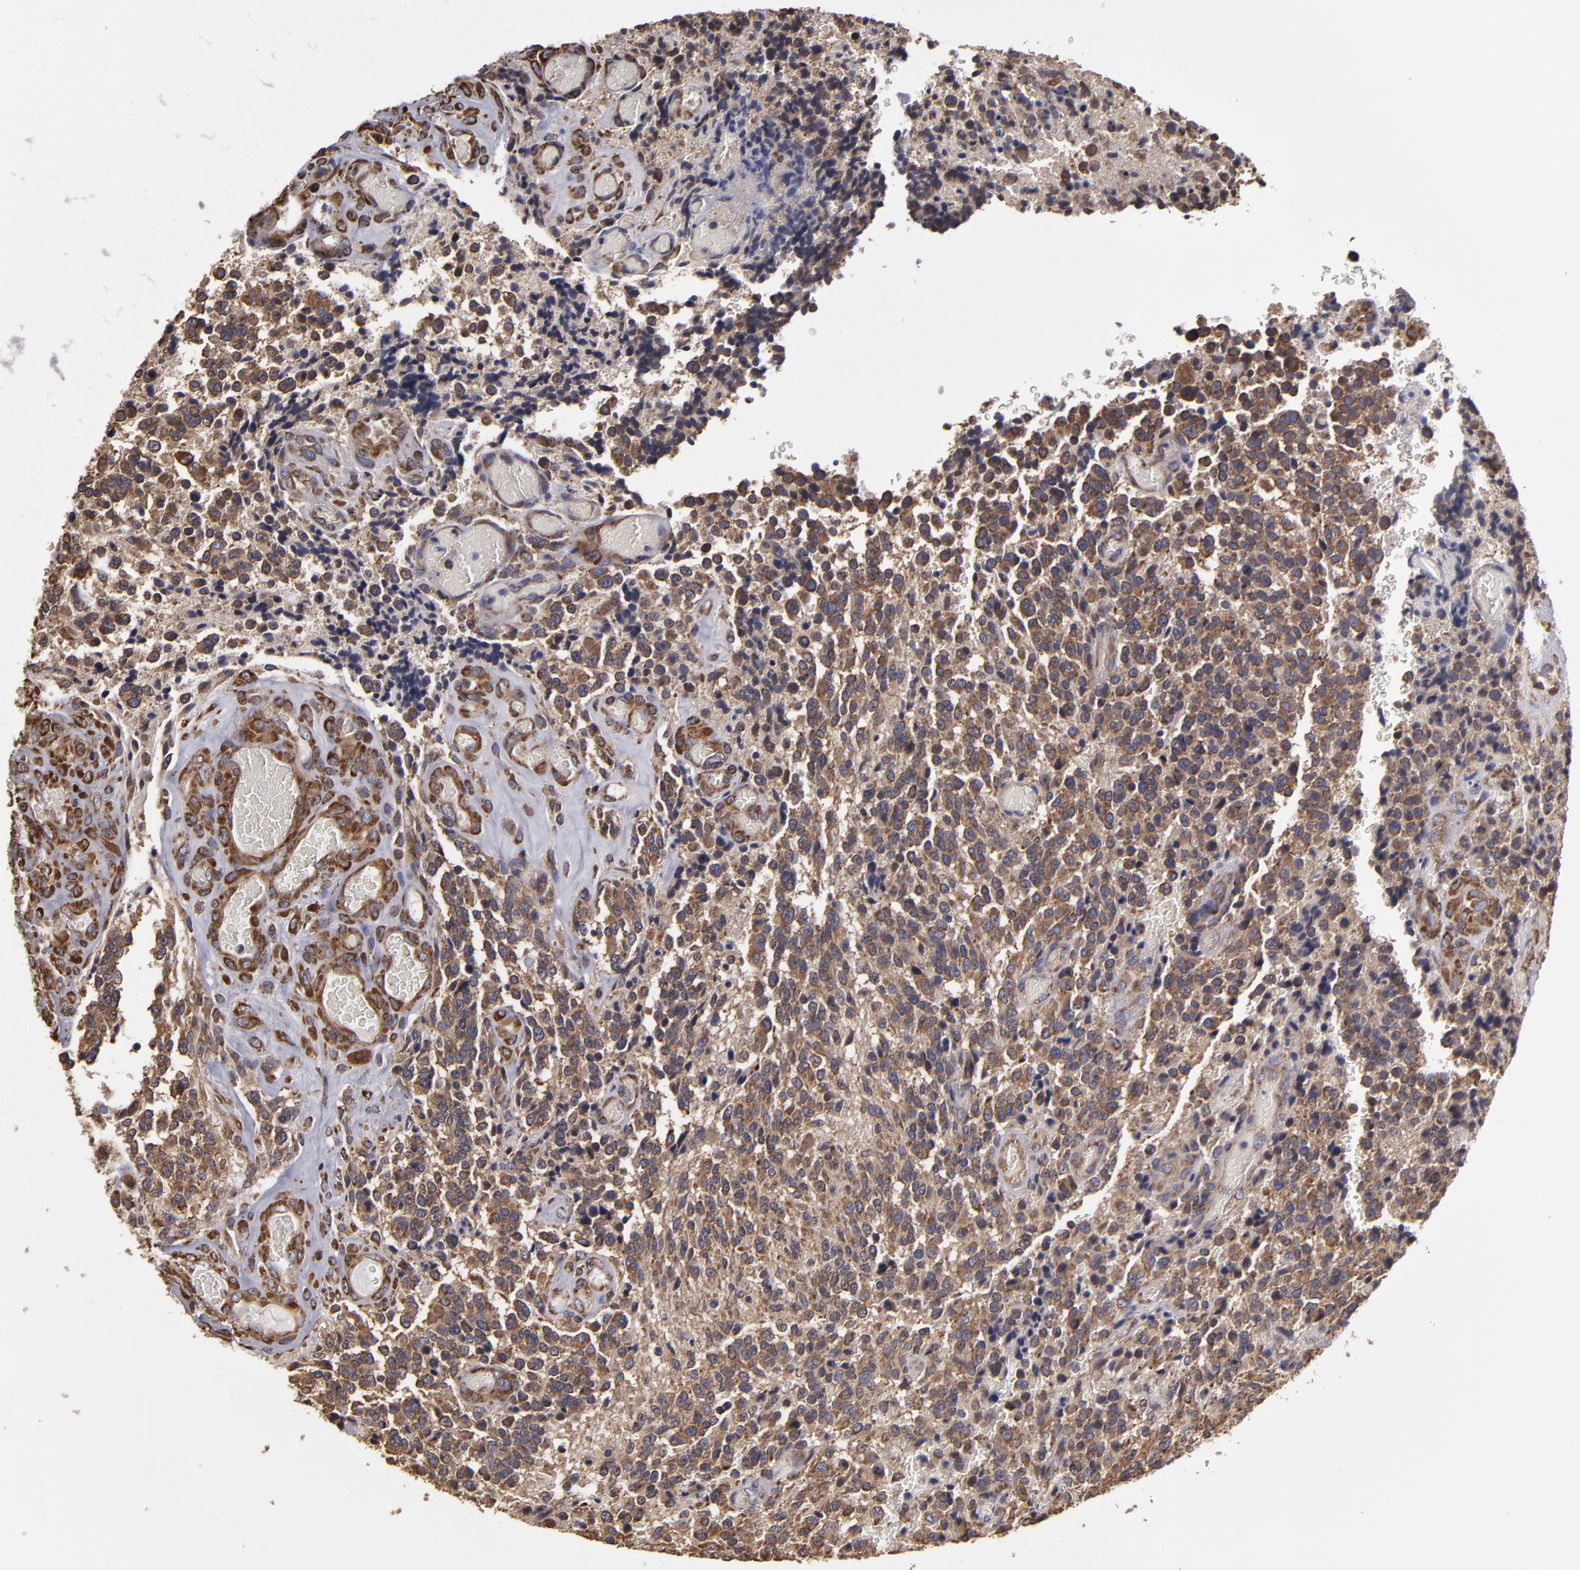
{"staining": {"intensity": "moderate", "quantity": ">75%", "location": "cytoplasmic/membranous"}, "tissue": "glioma", "cell_type": "Tumor cells", "image_type": "cancer", "snomed": [{"axis": "morphology", "description": "Glioma, malignant, High grade"}, {"axis": "topography", "description": "Brain"}], "caption": "Tumor cells show medium levels of moderate cytoplasmic/membranous staining in approximately >75% of cells in human high-grade glioma (malignant). Using DAB (3,3'-diaminobenzidine) (brown) and hematoxylin (blue) stains, captured at high magnification using brightfield microscopy.", "gene": "SND1", "patient": {"sex": "male", "age": 36}}